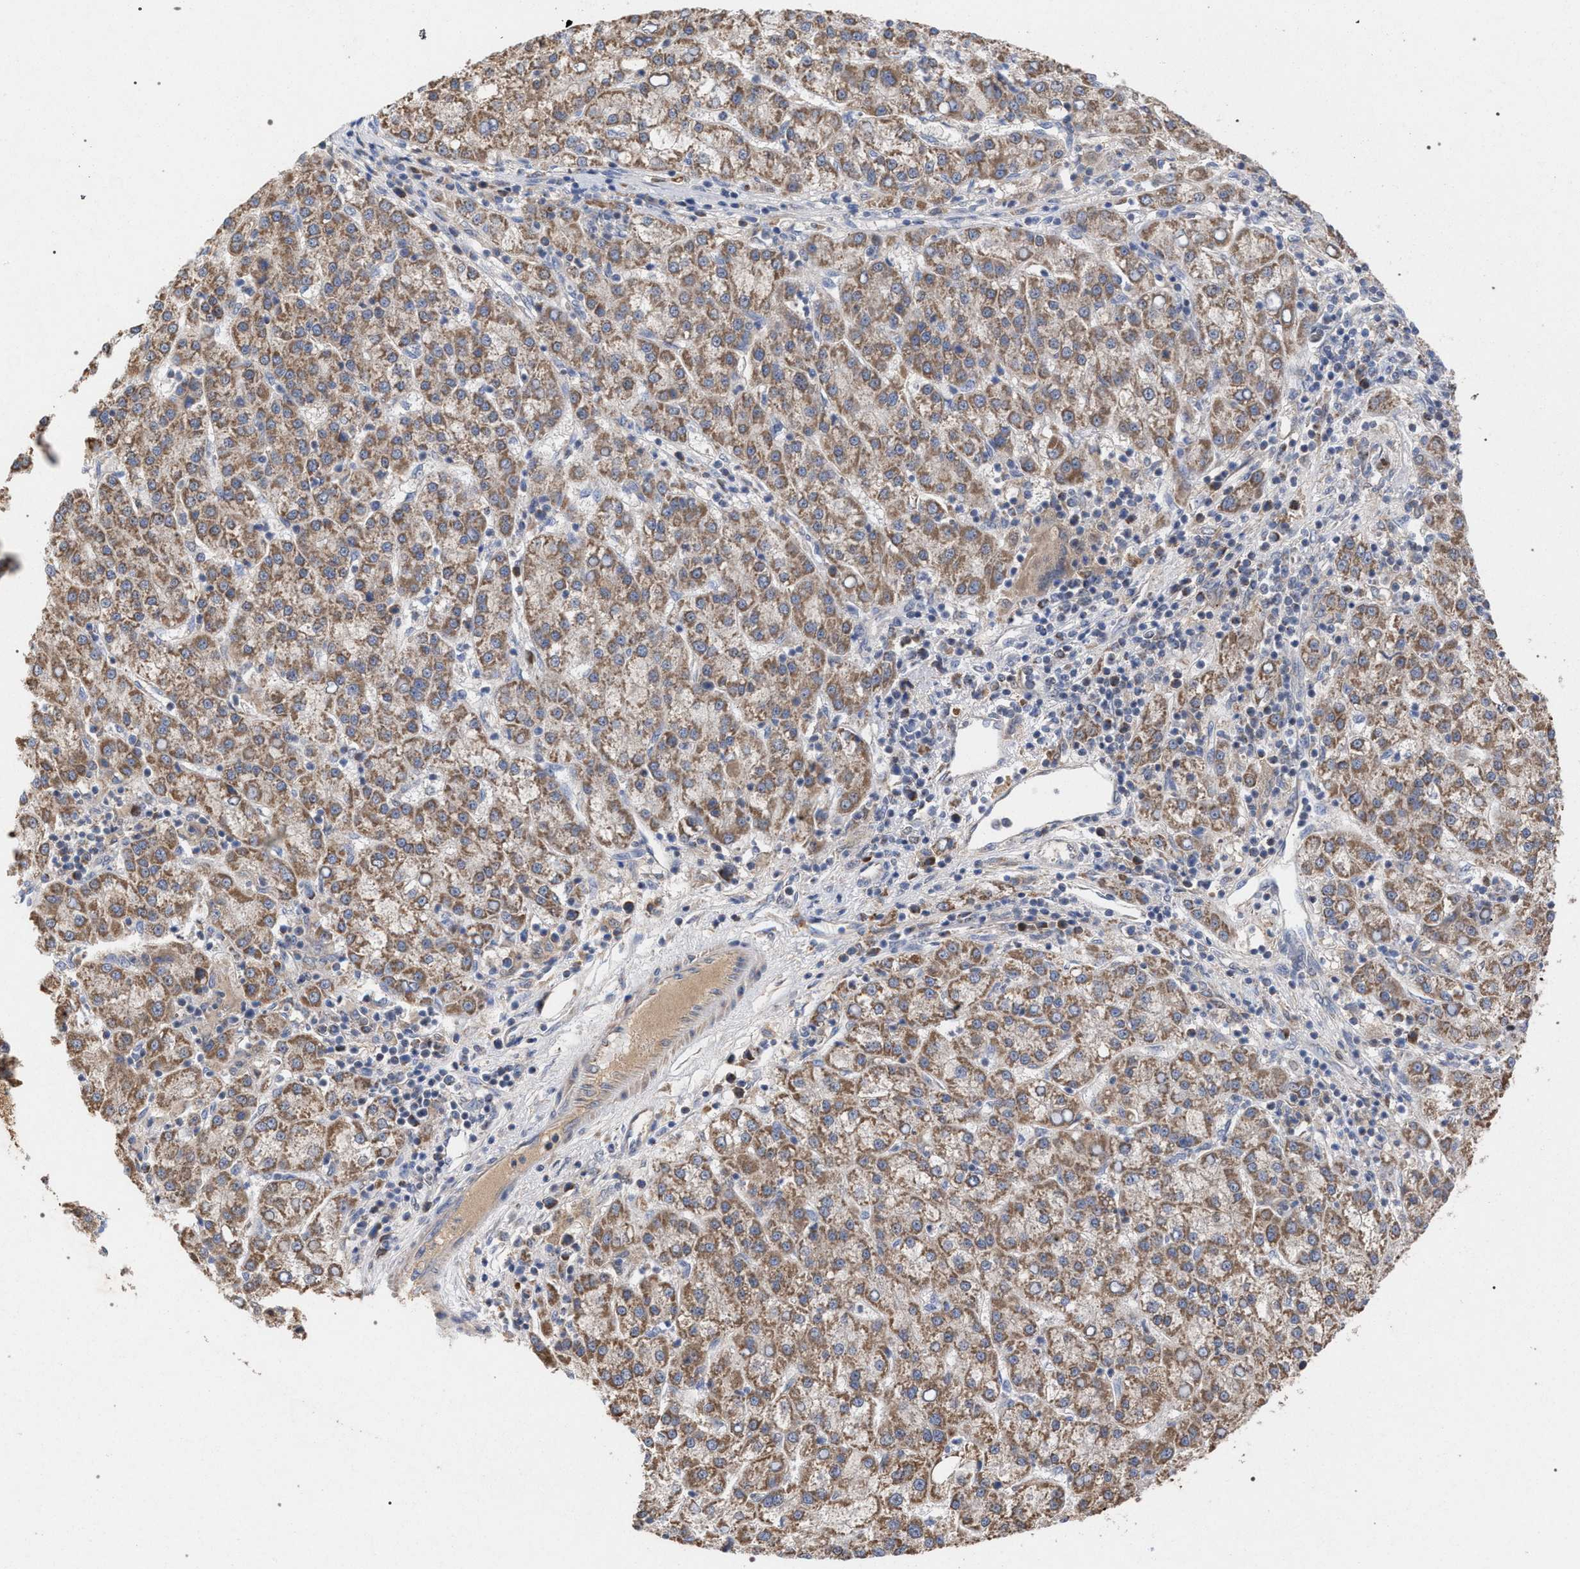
{"staining": {"intensity": "moderate", "quantity": ">75%", "location": "cytoplasmic/membranous"}, "tissue": "liver cancer", "cell_type": "Tumor cells", "image_type": "cancer", "snomed": [{"axis": "morphology", "description": "Carcinoma, Hepatocellular, NOS"}, {"axis": "topography", "description": "Liver"}], "caption": "A brown stain labels moderate cytoplasmic/membranous expression of a protein in human liver cancer (hepatocellular carcinoma) tumor cells.", "gene": "BCL2L12", "patient": {"sex": "female", "age": 58}}